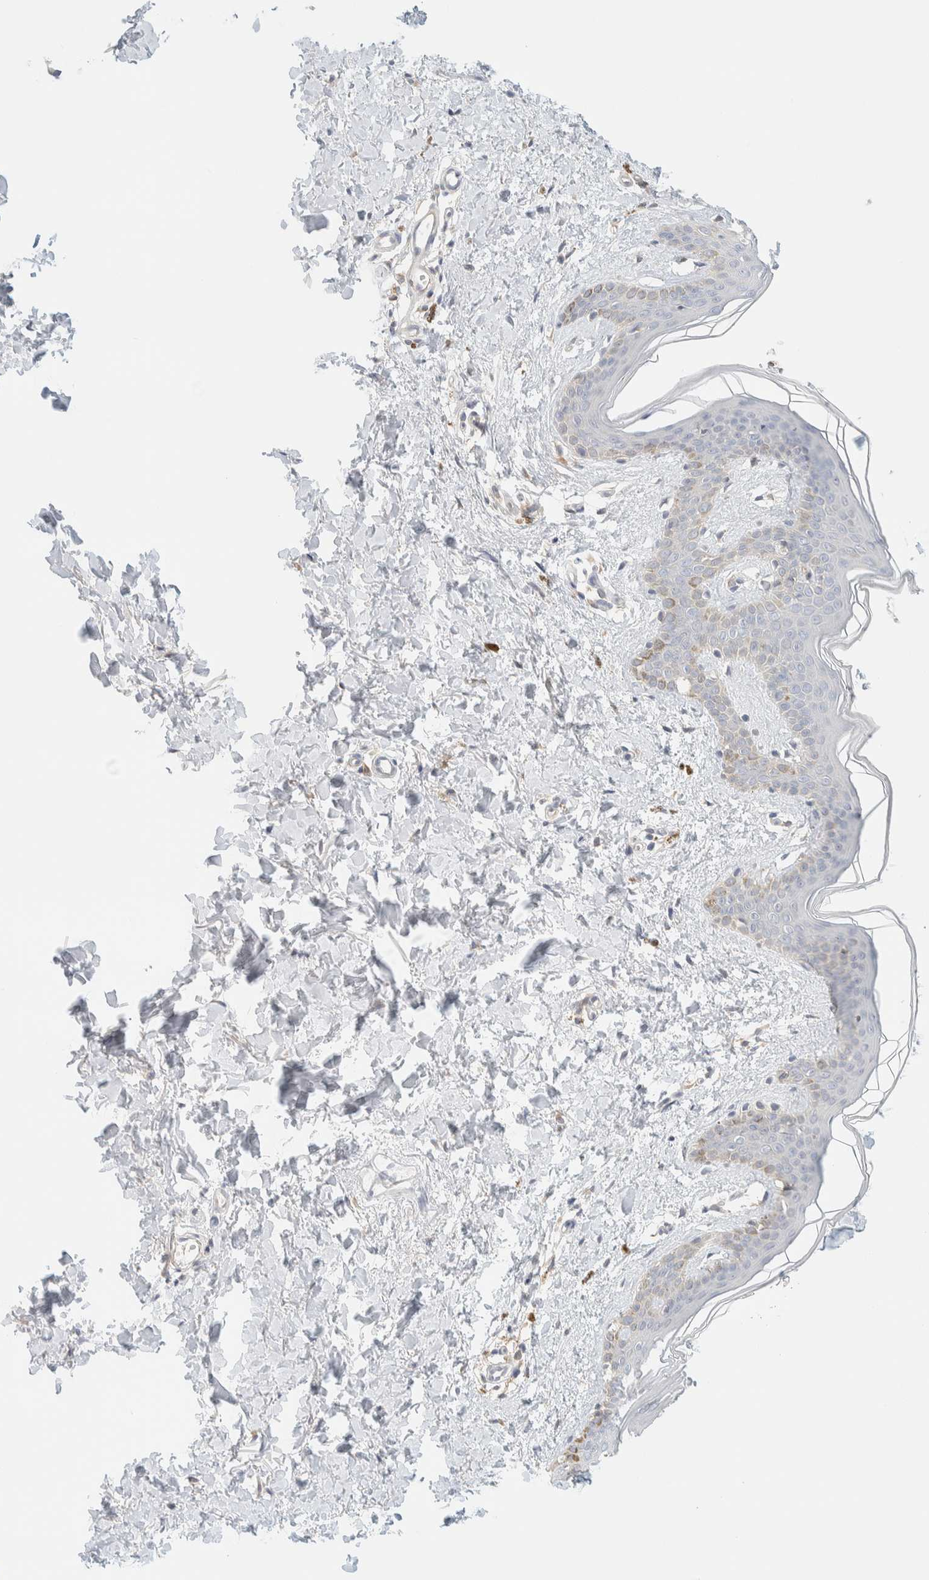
{"staining": {"intensity": "negative", "quantity": "none", "location": "none"}, "tissue": "skin", "cell_type": "Fibroblasts", "image_type": "normal", "snomed": [{"axis": "morphology", "description": "Normal tissue, NOS"}, {"axis": "topography", "description": "Skin"}], "caption": "Immunohistochemical staining of benign skin displays no significant expression in fibroblasts. (Brightfield microscopy of DAB immunohistochemistry (IHC) at high magnification).", "gene": "NT5C", "patient": {"sex": "female", "age": 46}}